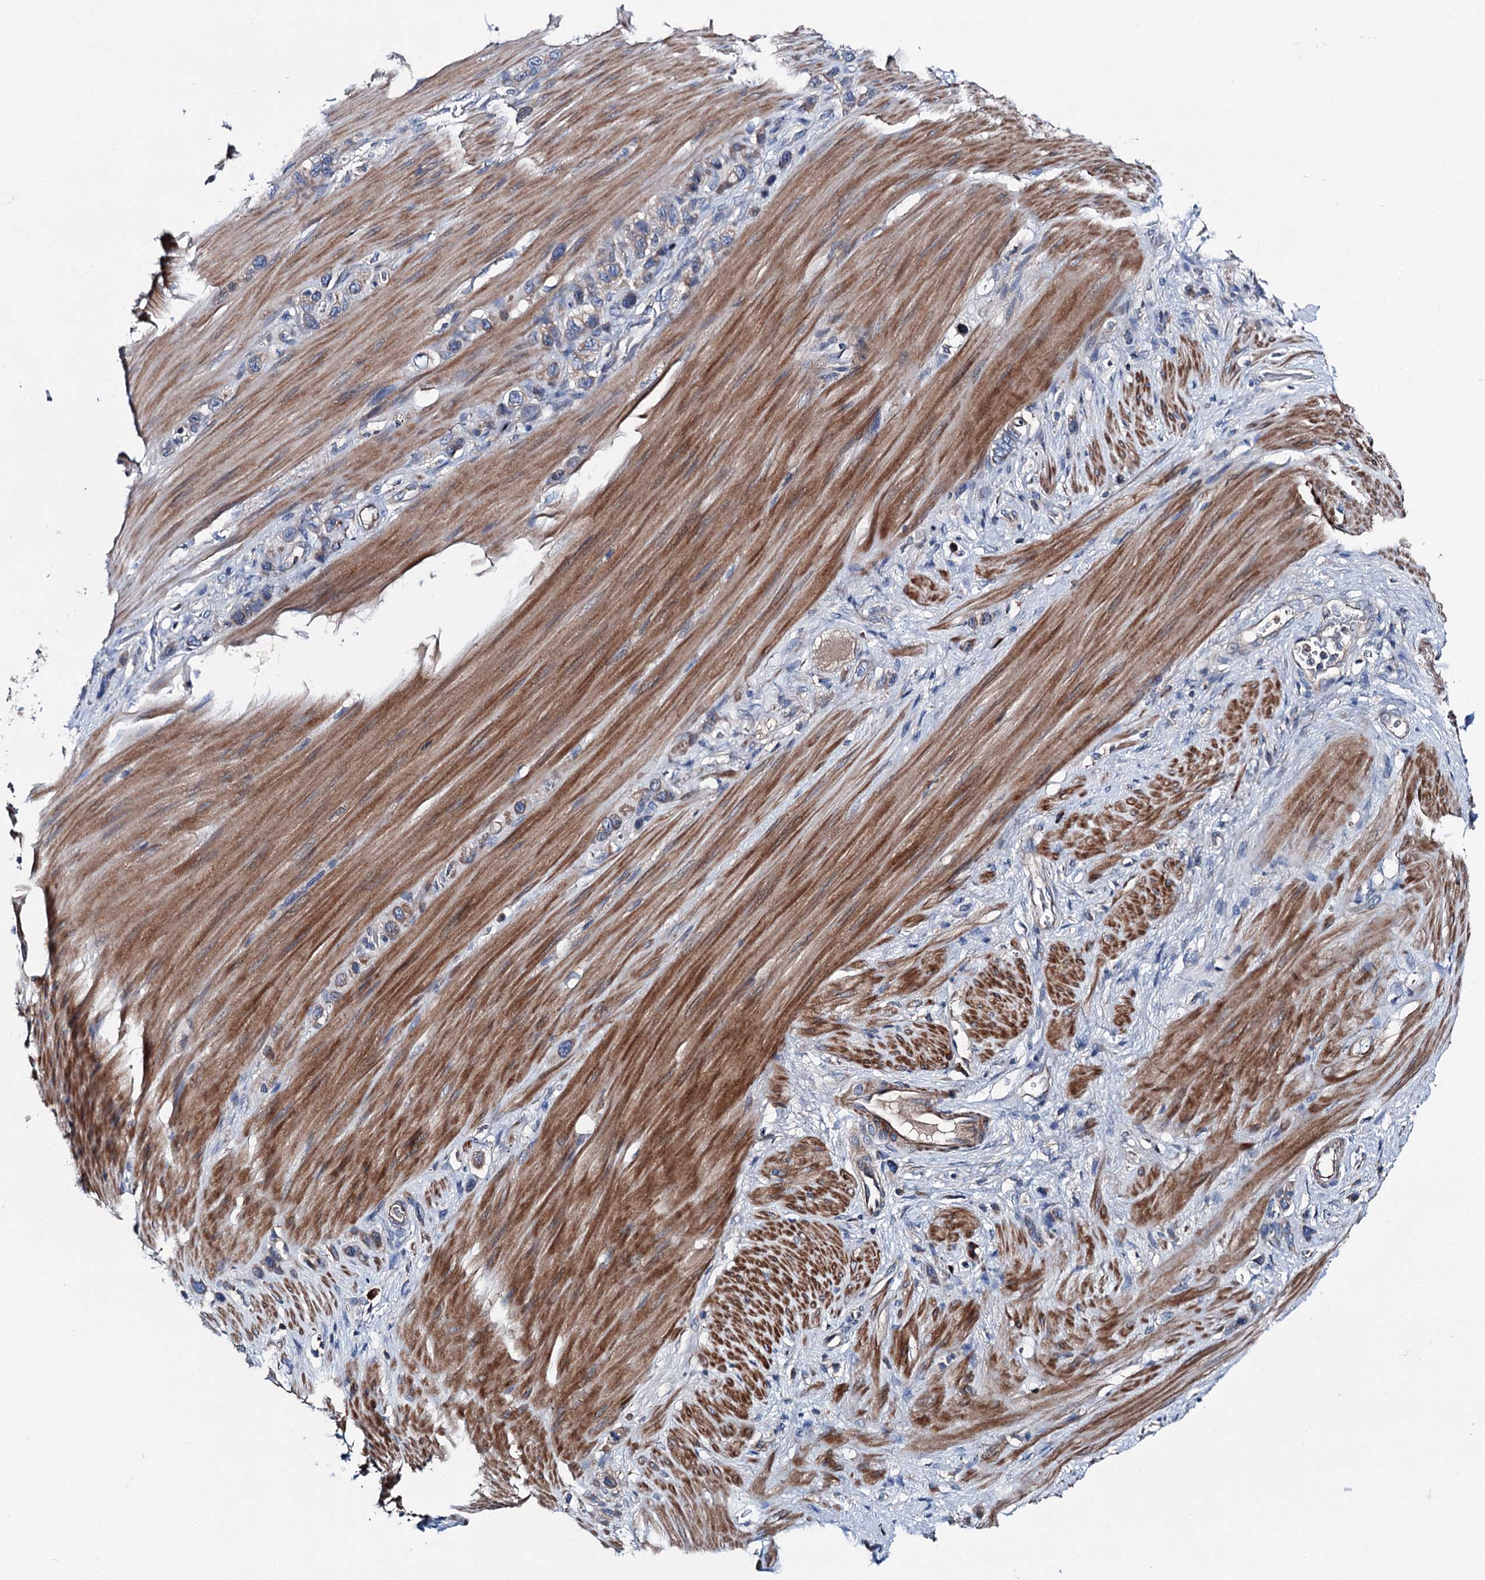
{"staining": {"intensity": "weak", "quantity": "25%-75%", "location": "cytoplasmic/membranous"}, "tissue": "stomach cancer", "cell_type": "Tumor cells", "image_type": "cancer", "snomed": [{"axis": "morphology", "description": "Adenocarcinoma, NOS"}, {"axis": "morphology", "description": "Adenocarcinoma, High grade"}, {"axis": "topography", "description": "Stomach, upper"}, {"axis": "topography", "description": "Stomach, lower"}], "caption": "Immunohistochemical staining of stomach adenocarcinoma (high-grade) displays weak cytoplasmic/membranous protein staining in about 25%-75% of tumor cells. Immunohistochemistry (ihc) stains the protein in brown and the nuclei are stained blue.", "gene": "SLC22A25", "patient": {"sex": "female", "age": 65}}